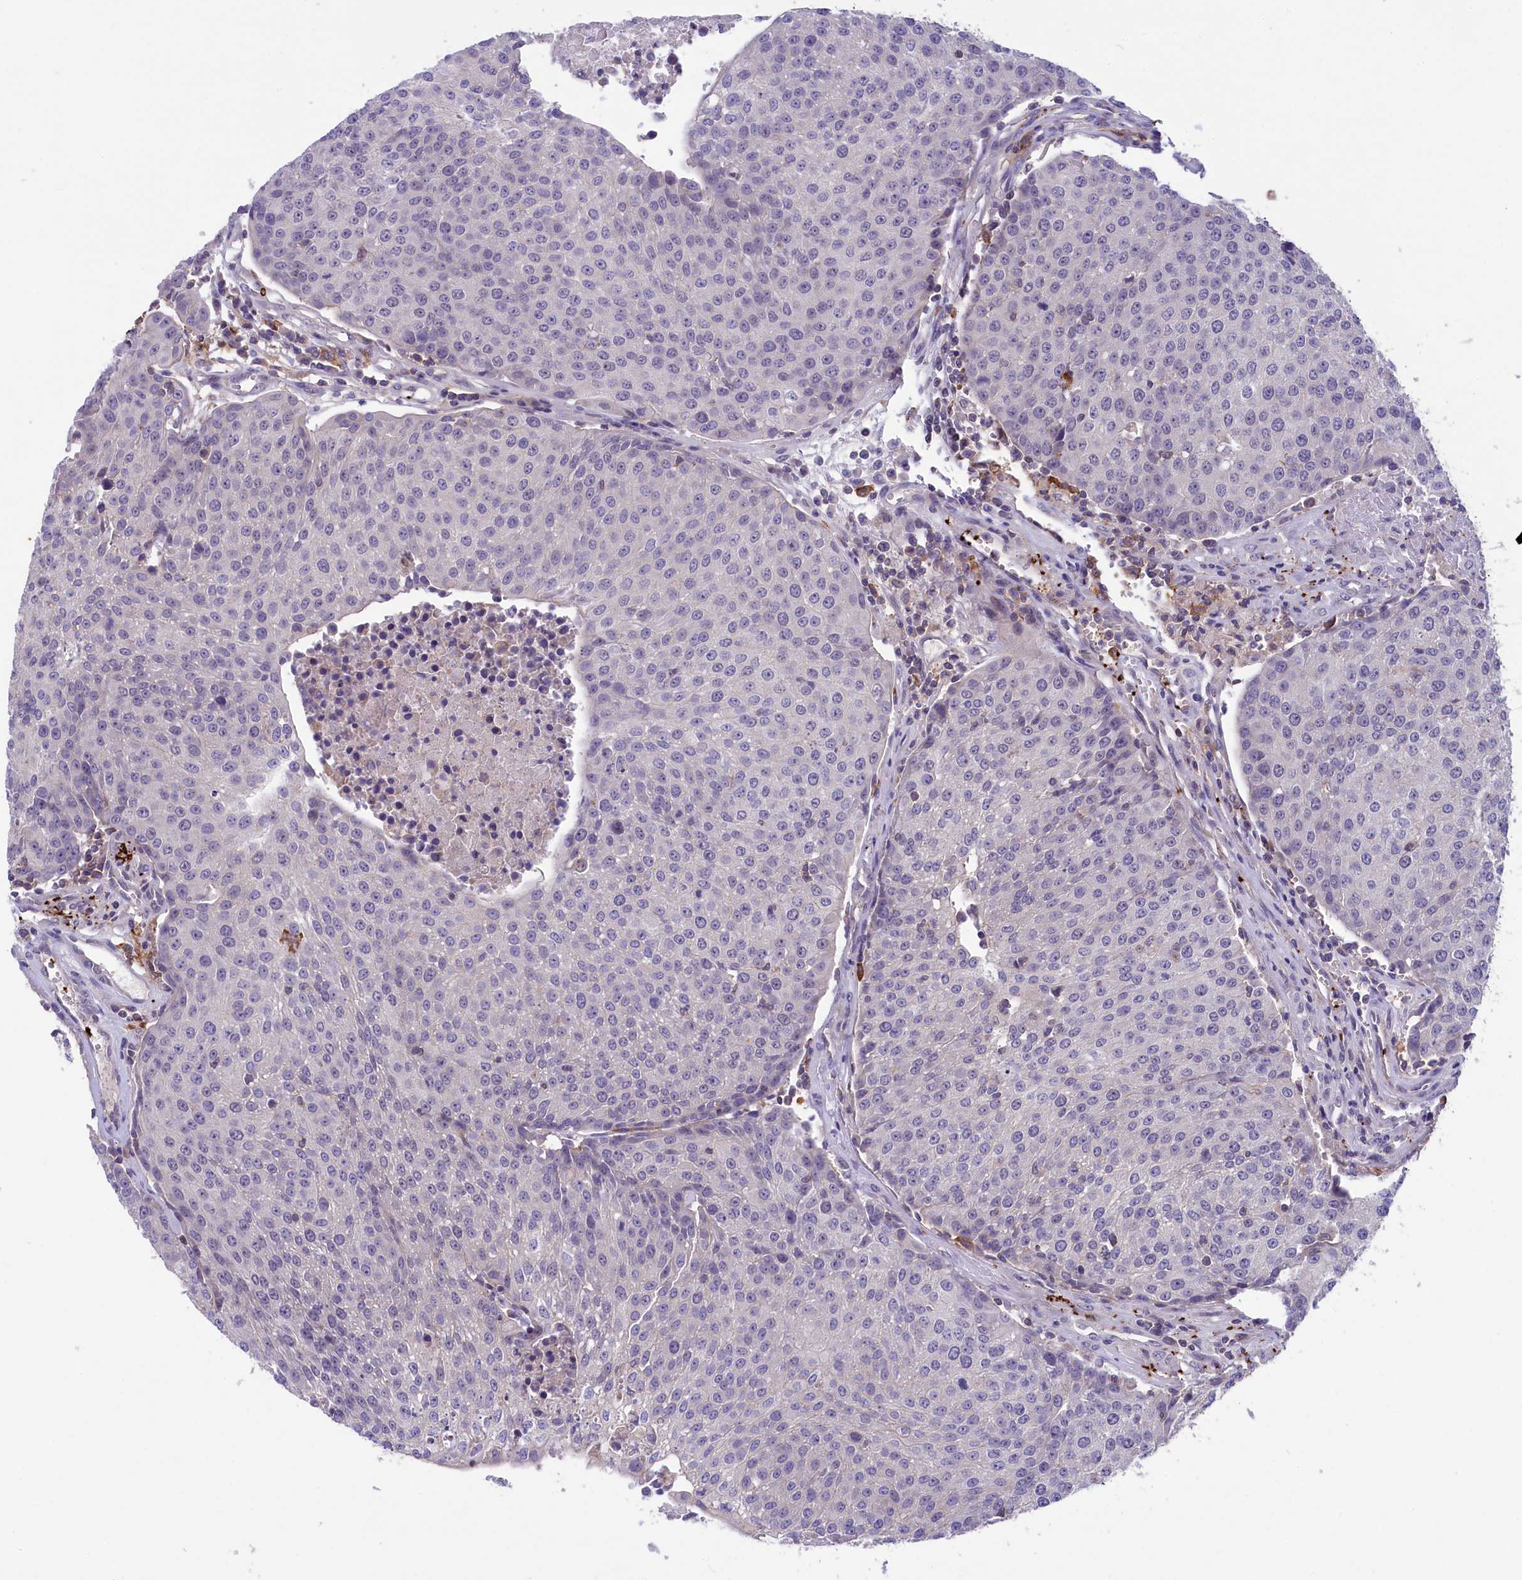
{"staining": {"intensity": "negative", "quantity": "none", "location": "none"}, "tissue": "urothelial cancer", "cell_type": "Tumor cells", "image_type": "cancer", "snomed": [{"axis": "morphology", "description": "Urothelial carcinoma, High grade"}, {"axis": "topography", "description": "Urinary bladder"}], "caption": "Image shows no significant protein positivity in tumor cells of high-grade urothelial carcinoma.", "gene": "HEATR3", "patient": {"sex": "female", "age": 85}}